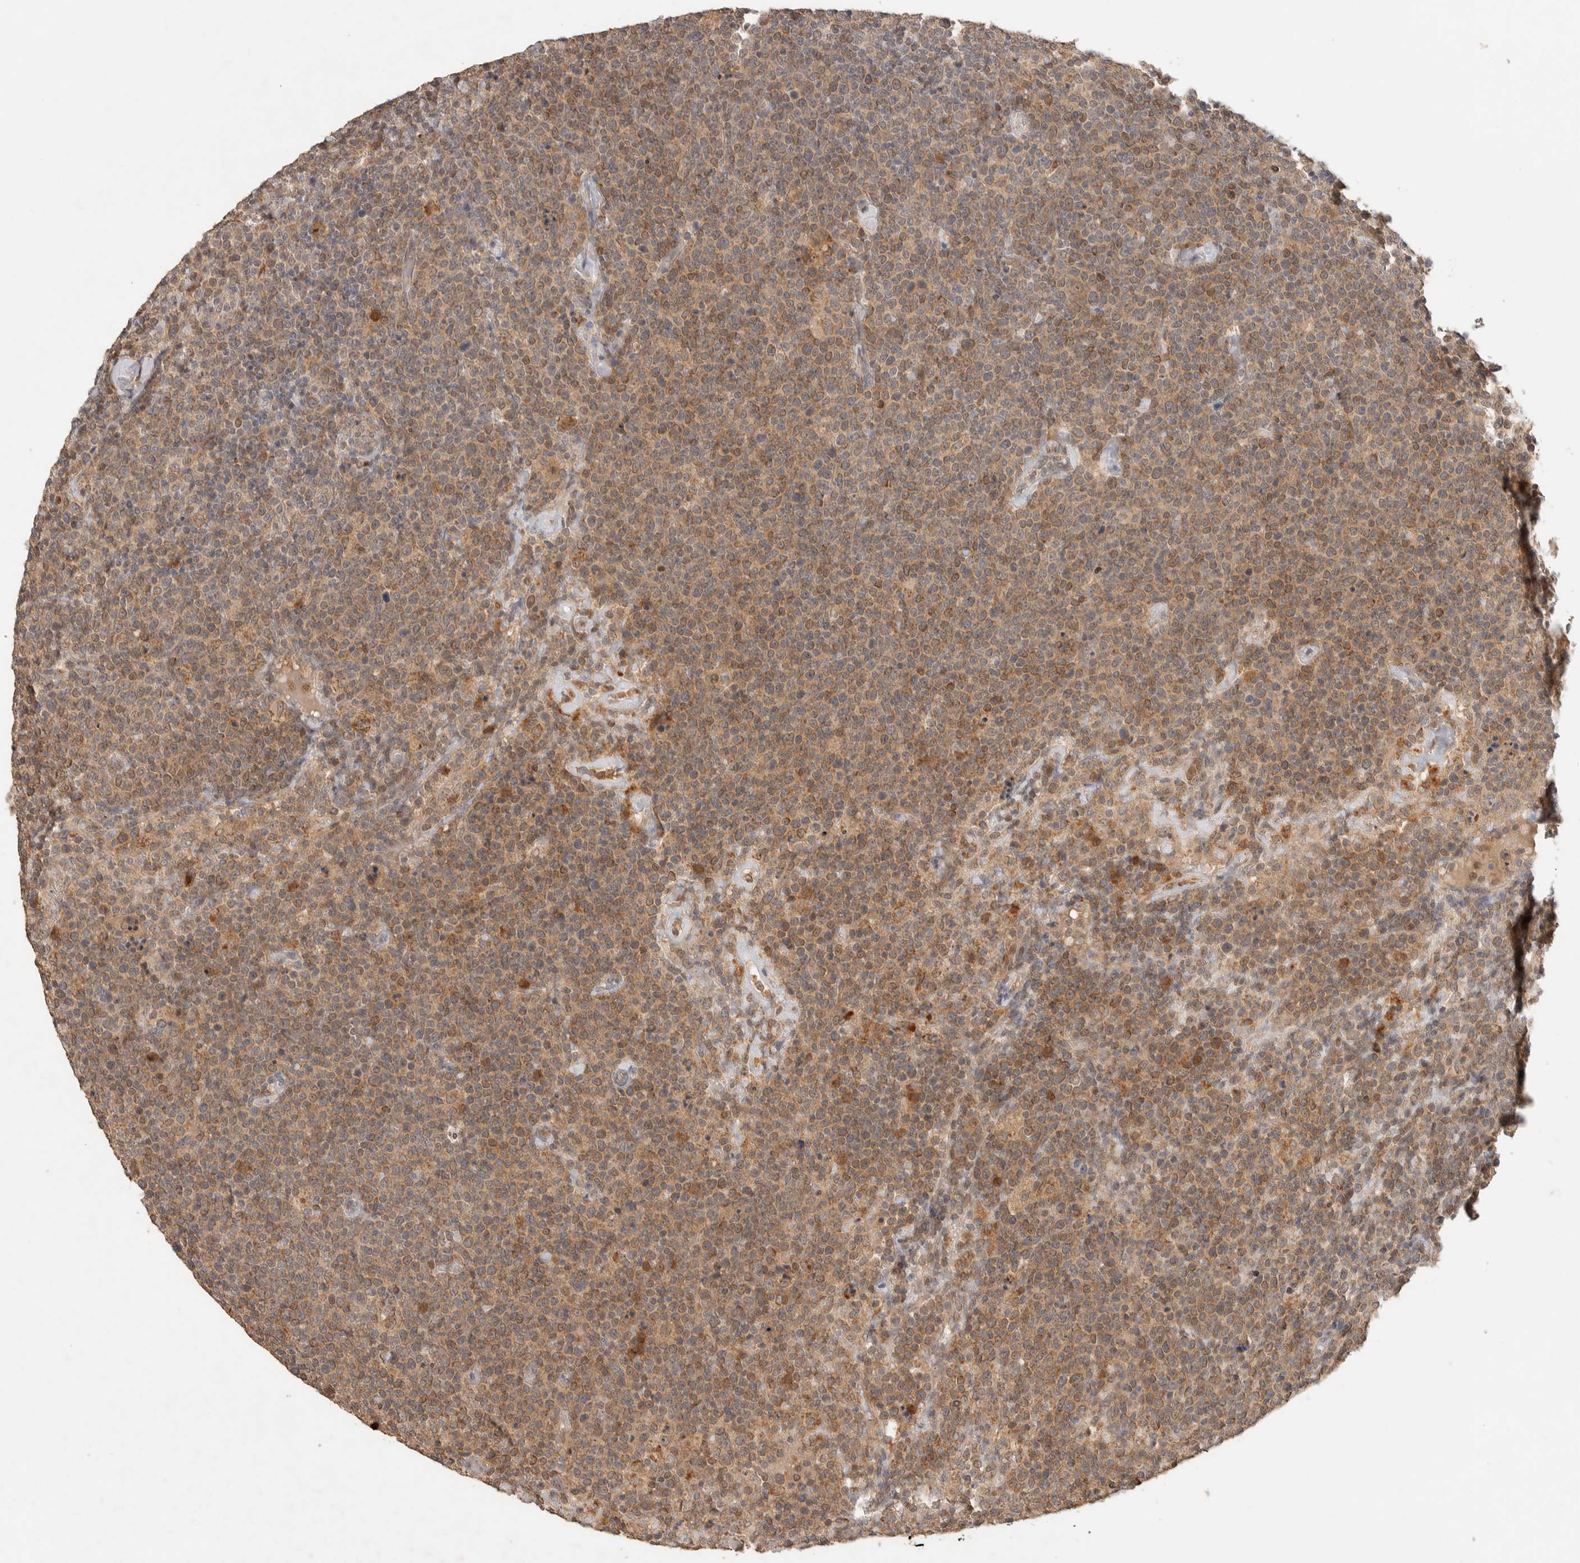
{"staining": {"intensity": "moderate", "quantity": ">75%", "location": "cytoplasmic/membranous"}, "tissue": "lymphoma", "cell_type": "Tumor cells", "image_type": "cancer", "snomed": [{"axis": "morphology", "description": "Malignant lymphoma, non-Hodgkin's type, High grade"}, {"axis": "topography", "description": "Lymph node"}], "caption": "About >75% of tumor cells in human malignant lymphoma, non-Hodgkin's type (high-grade) display moderate cytoplasmic/membranous protein expression as visualized by brown immunohistochemical staining.", "gene": "ITPA", "patient": {"sex": "male", "age": 61}}